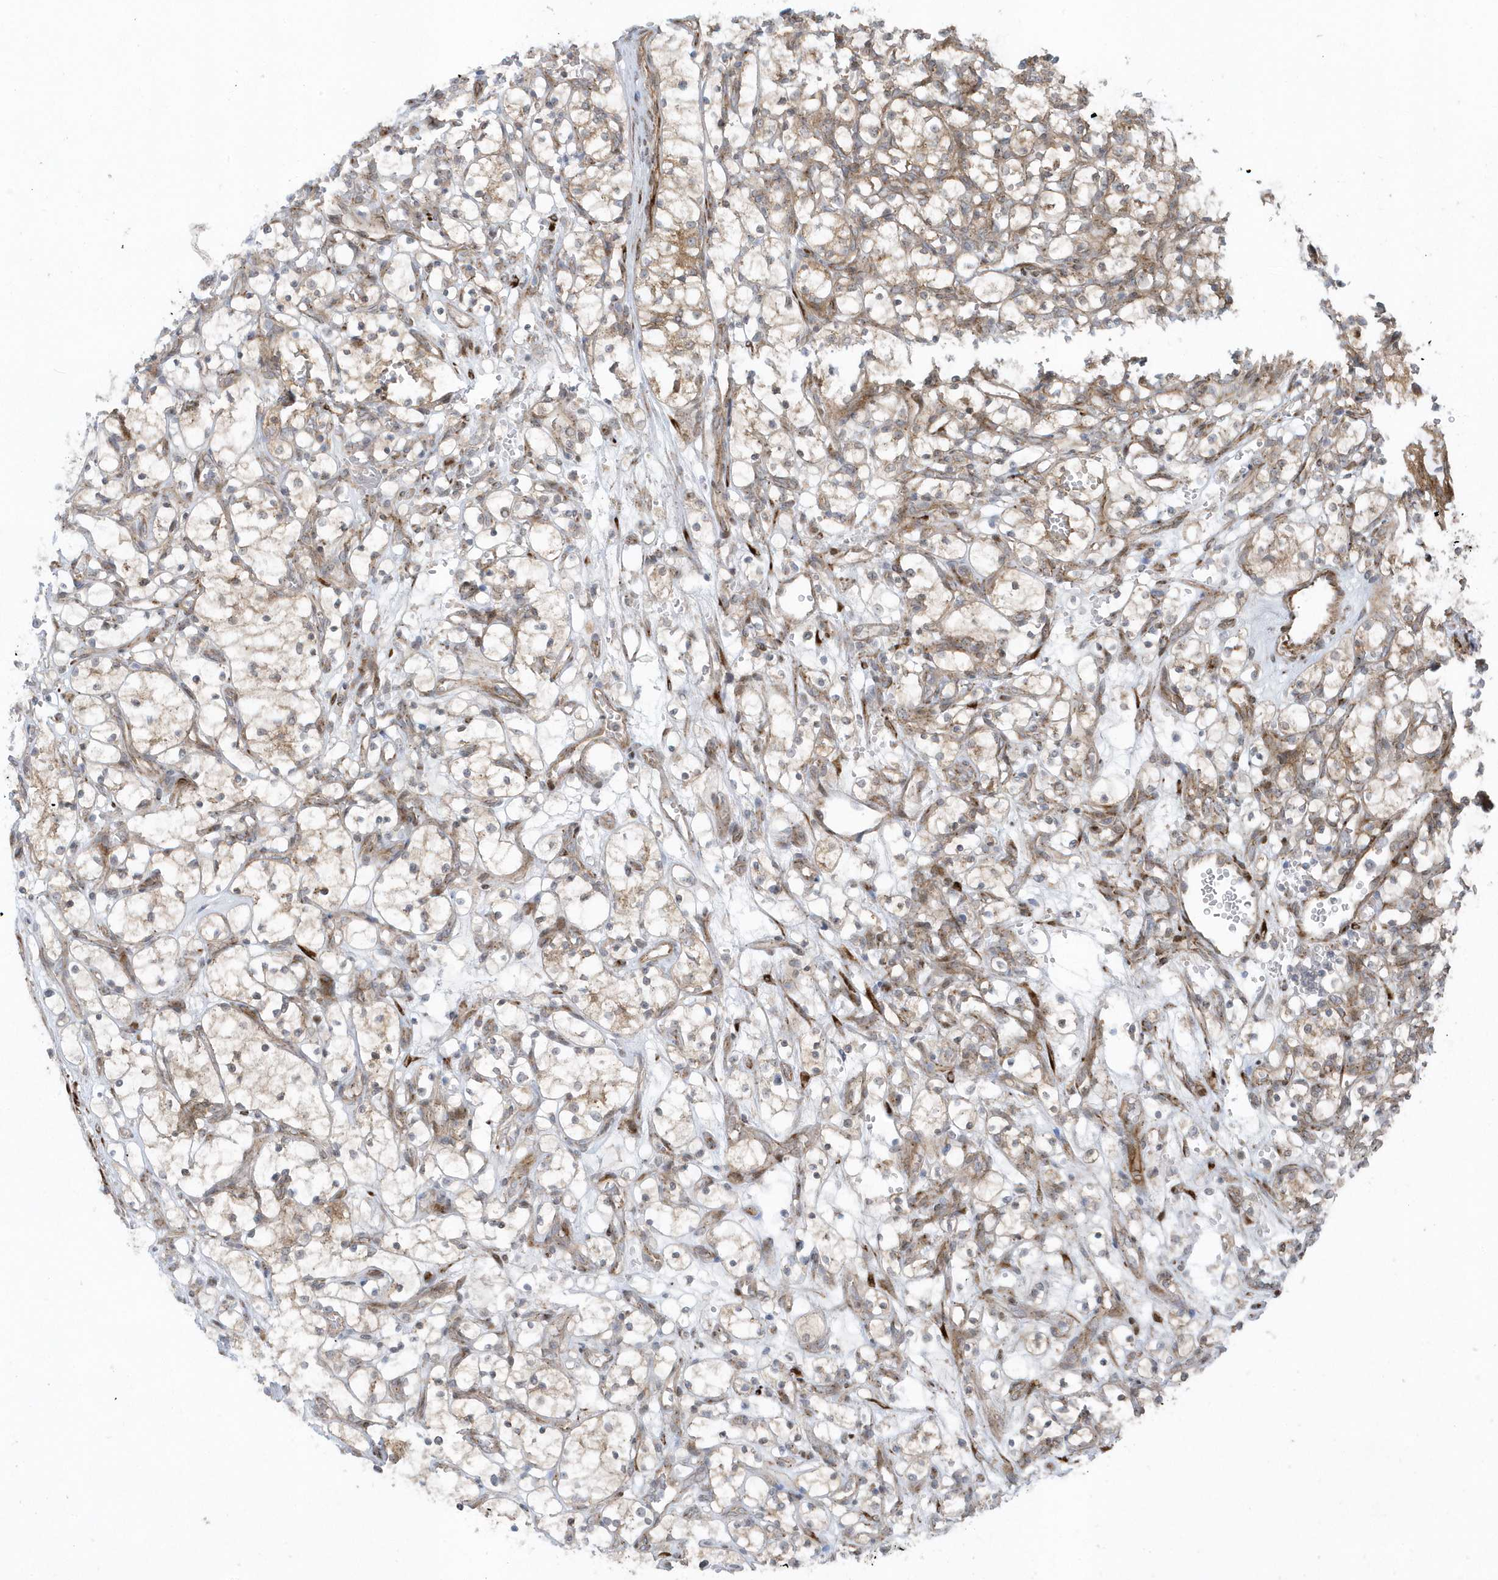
{"staining": {"intensity": "weak", "quantity": ">75%", "location": "cytoplasmic/membranous"}, "tissue": "renal cancer", "cell_type": "Tumor cells", "image_type": "cancer", "snomed": [{"axis": "morphology", "description": "Adenocarcinoma, NOS"}, {"axis": "topography", "description": "Kidney"}], "caption": "IHC photomicrograph of human renal cancer stained for a protein (brown), which exhibits low levels of weak cytoplasmic/membranous positivity in approximately >75% of tumor cells.", "gene": "FAM98A", "patient": {"sex": "female", "age": 69}}